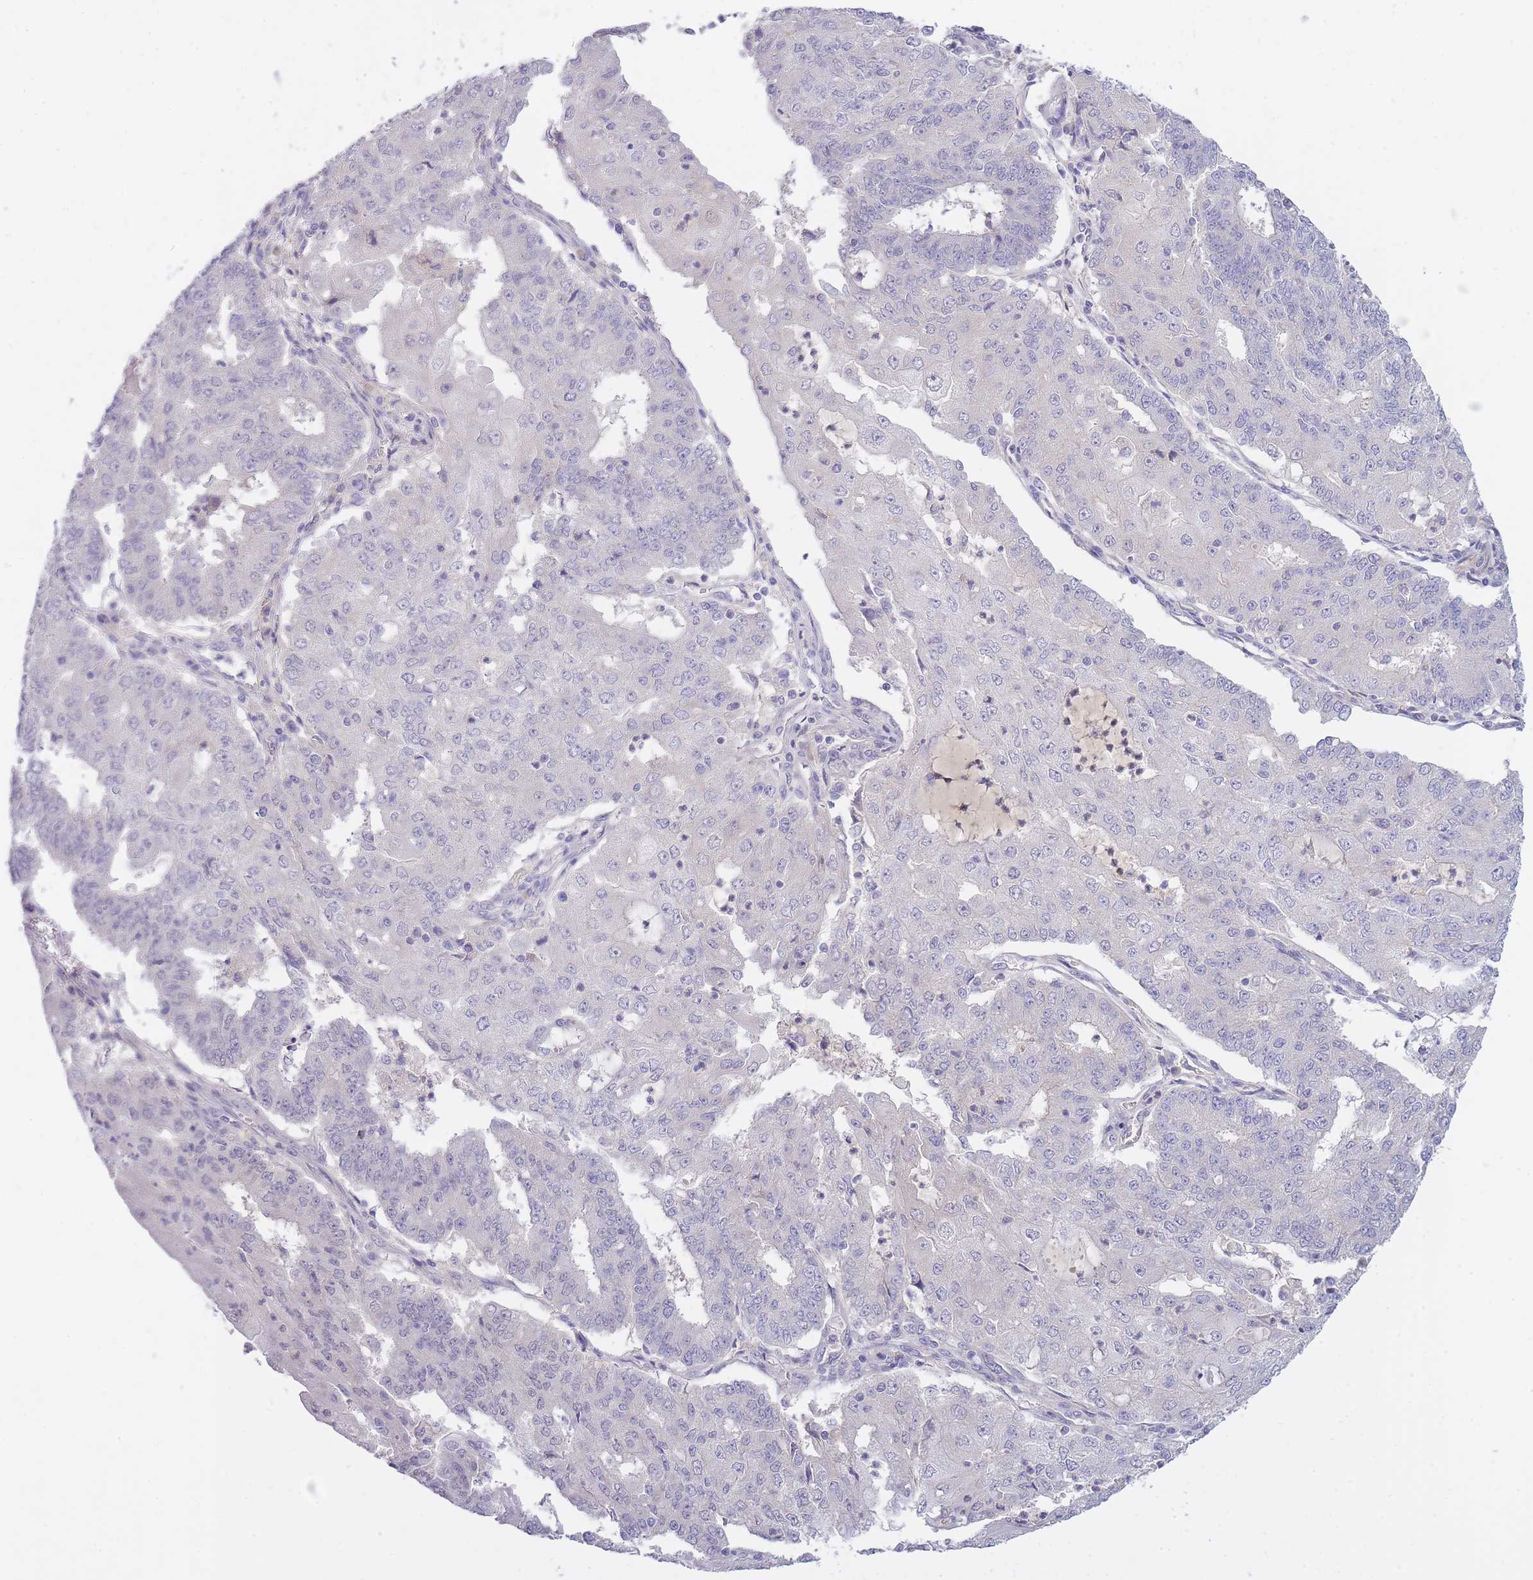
{"staining": {"intensity": "negative", "quantity": "none", "location": "none"}, "tissue": "endometrial cancer", "cell_type": "Tumor cells", "image_type": "cancer", "snomed": [{"axis": "morphology", "description": "Adenocarcinoma, NOS"}, {"axis": "topography", "description": "Endometrium"}], "caption": "High power microscopy image of an immunohistochemistry photomicrograph of adenocarcinoma (endometrial), revealing no significant staining in tumor cells.", "gene": "PRR23B", "patient": {"sex": "female", "age": 56}}